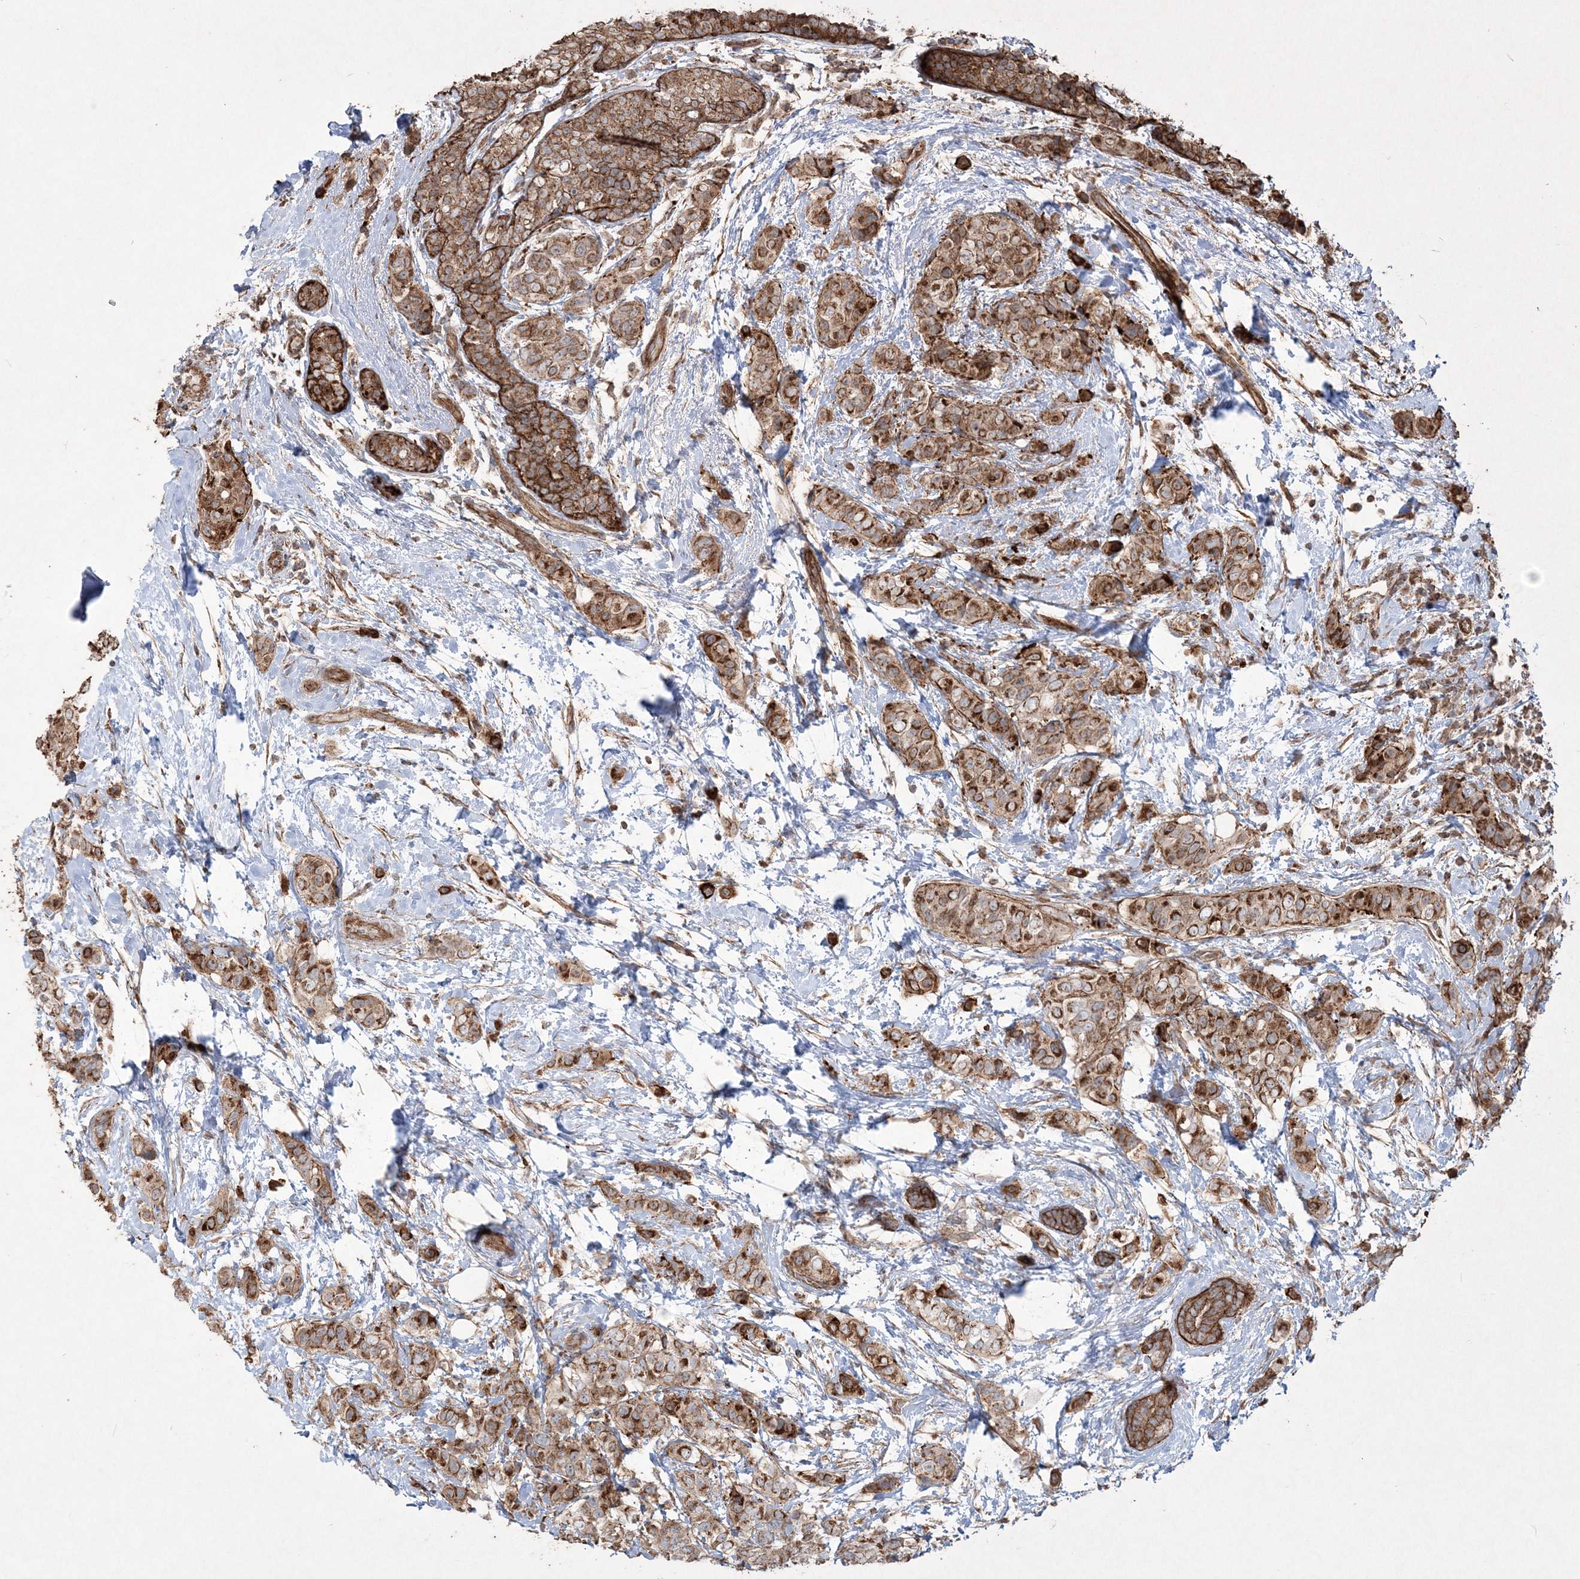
{"staining": {"intensity": "moderate", "quantity": ">75%", "location": "cytoplasmic/membranous"}, "tissue": "breast cancer", "cell_type": "Tumor cells", "image_type": "cancer", "snomed": [{"axis": "morphology", "description": "Lobular carcinoma"}, {"axis": "topography", "description": "Breast"}], "caption": "Immunohistochemical staining of human breast lobular carcinoma shows medium levels of moderate cytoplasmic/membranous protein staining in about >75% of tumor cells.", "gene": "TTC7A", "patient": {"sex": "female", "age": 51}}